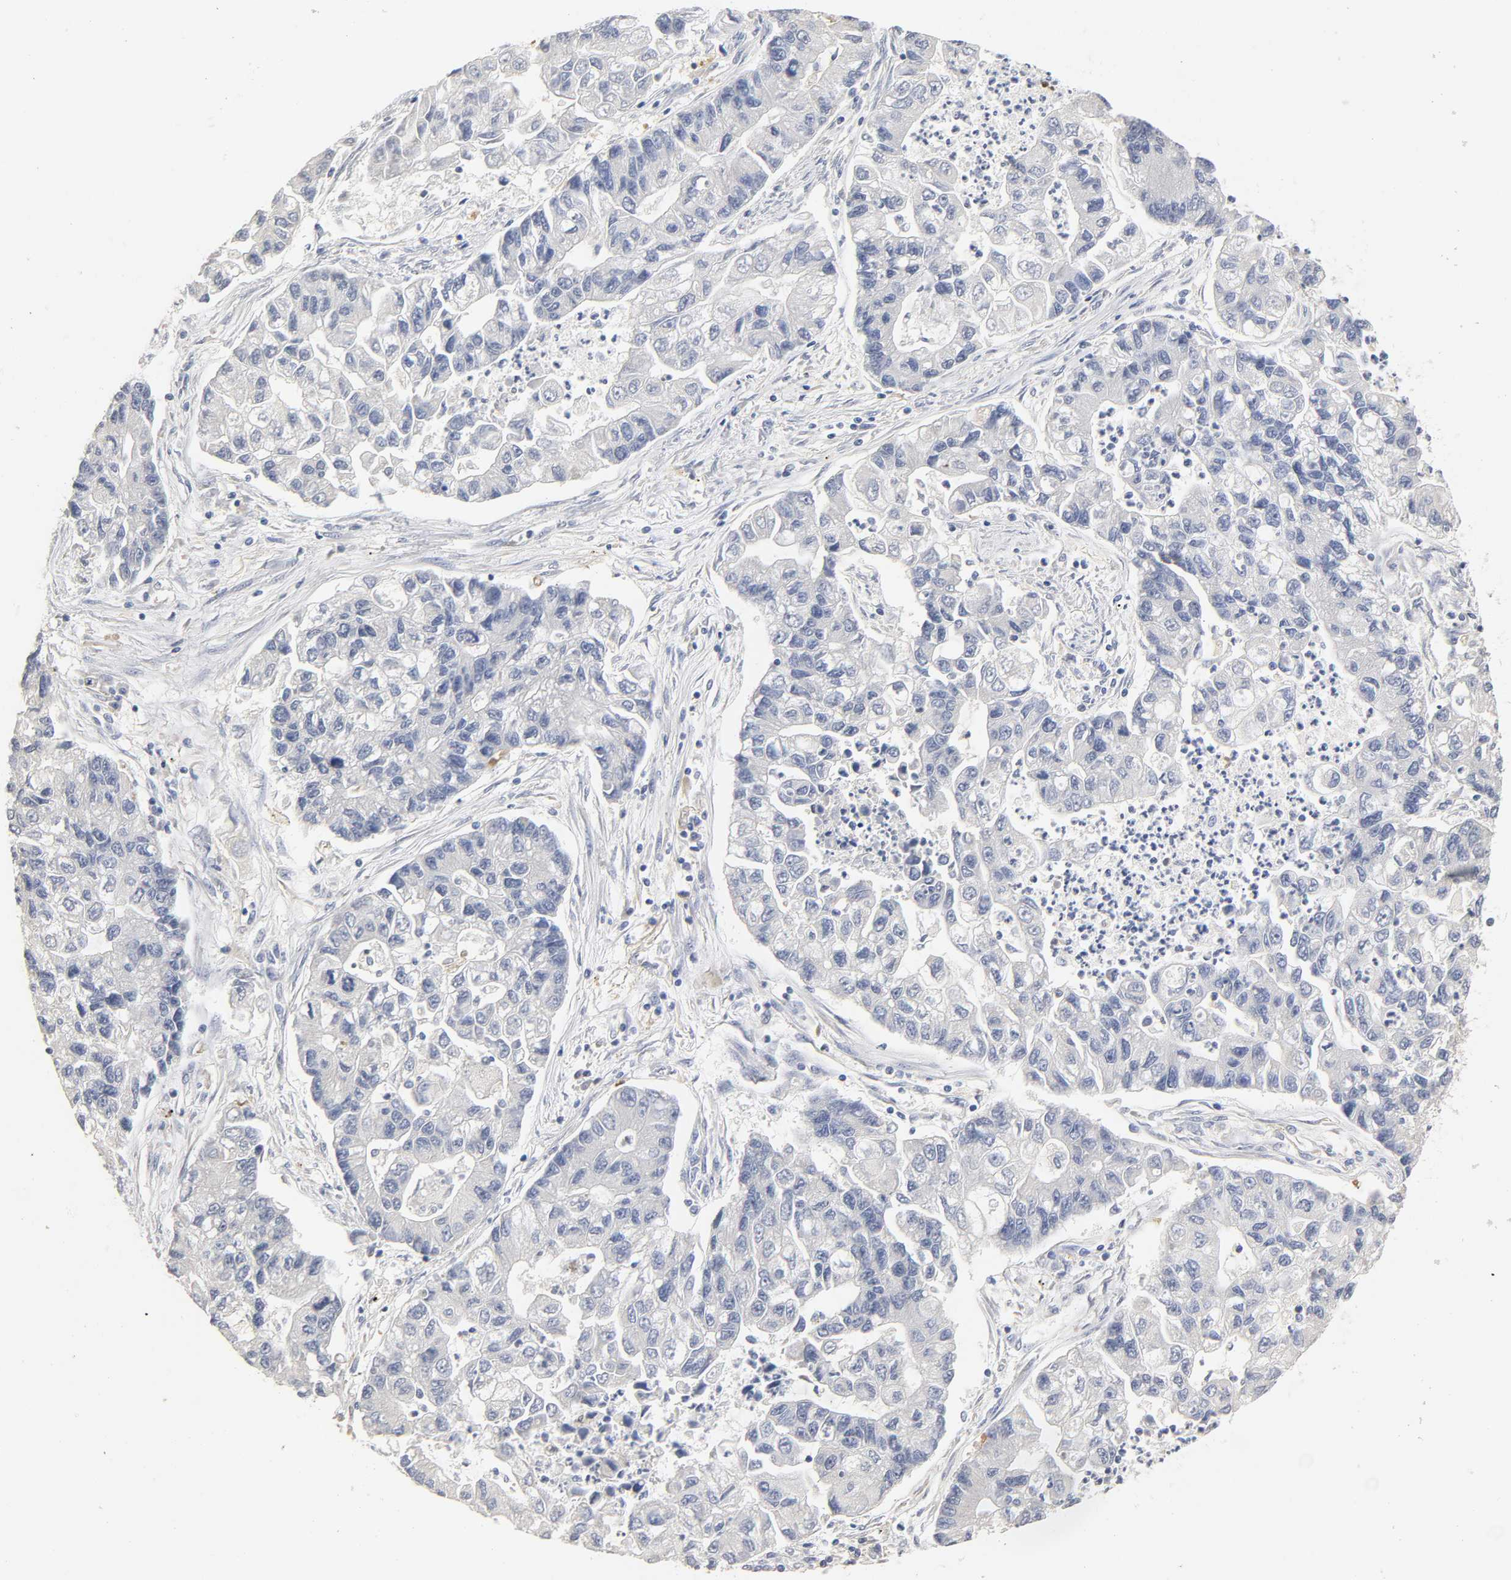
{"staining": {"intensity": "negative", "quantity": "none", "location": "none"}, "tissue": "lung cancer", "cell_type": "Tumor cells", "image_type": "cancer", "snomed": [{"axis": "morphology", "description": "Adenocarcinoma, NOS"}, {"axis": "topography", "description": "Lung"}], "caption": "The immunohistochemistry (IHC) micrograph has no significant positivity in tumor cells of lung cancer (adenocarcinoma) tissue.", "gene": "OVOL1", "patient": {"sex": "female", "age": 51}}